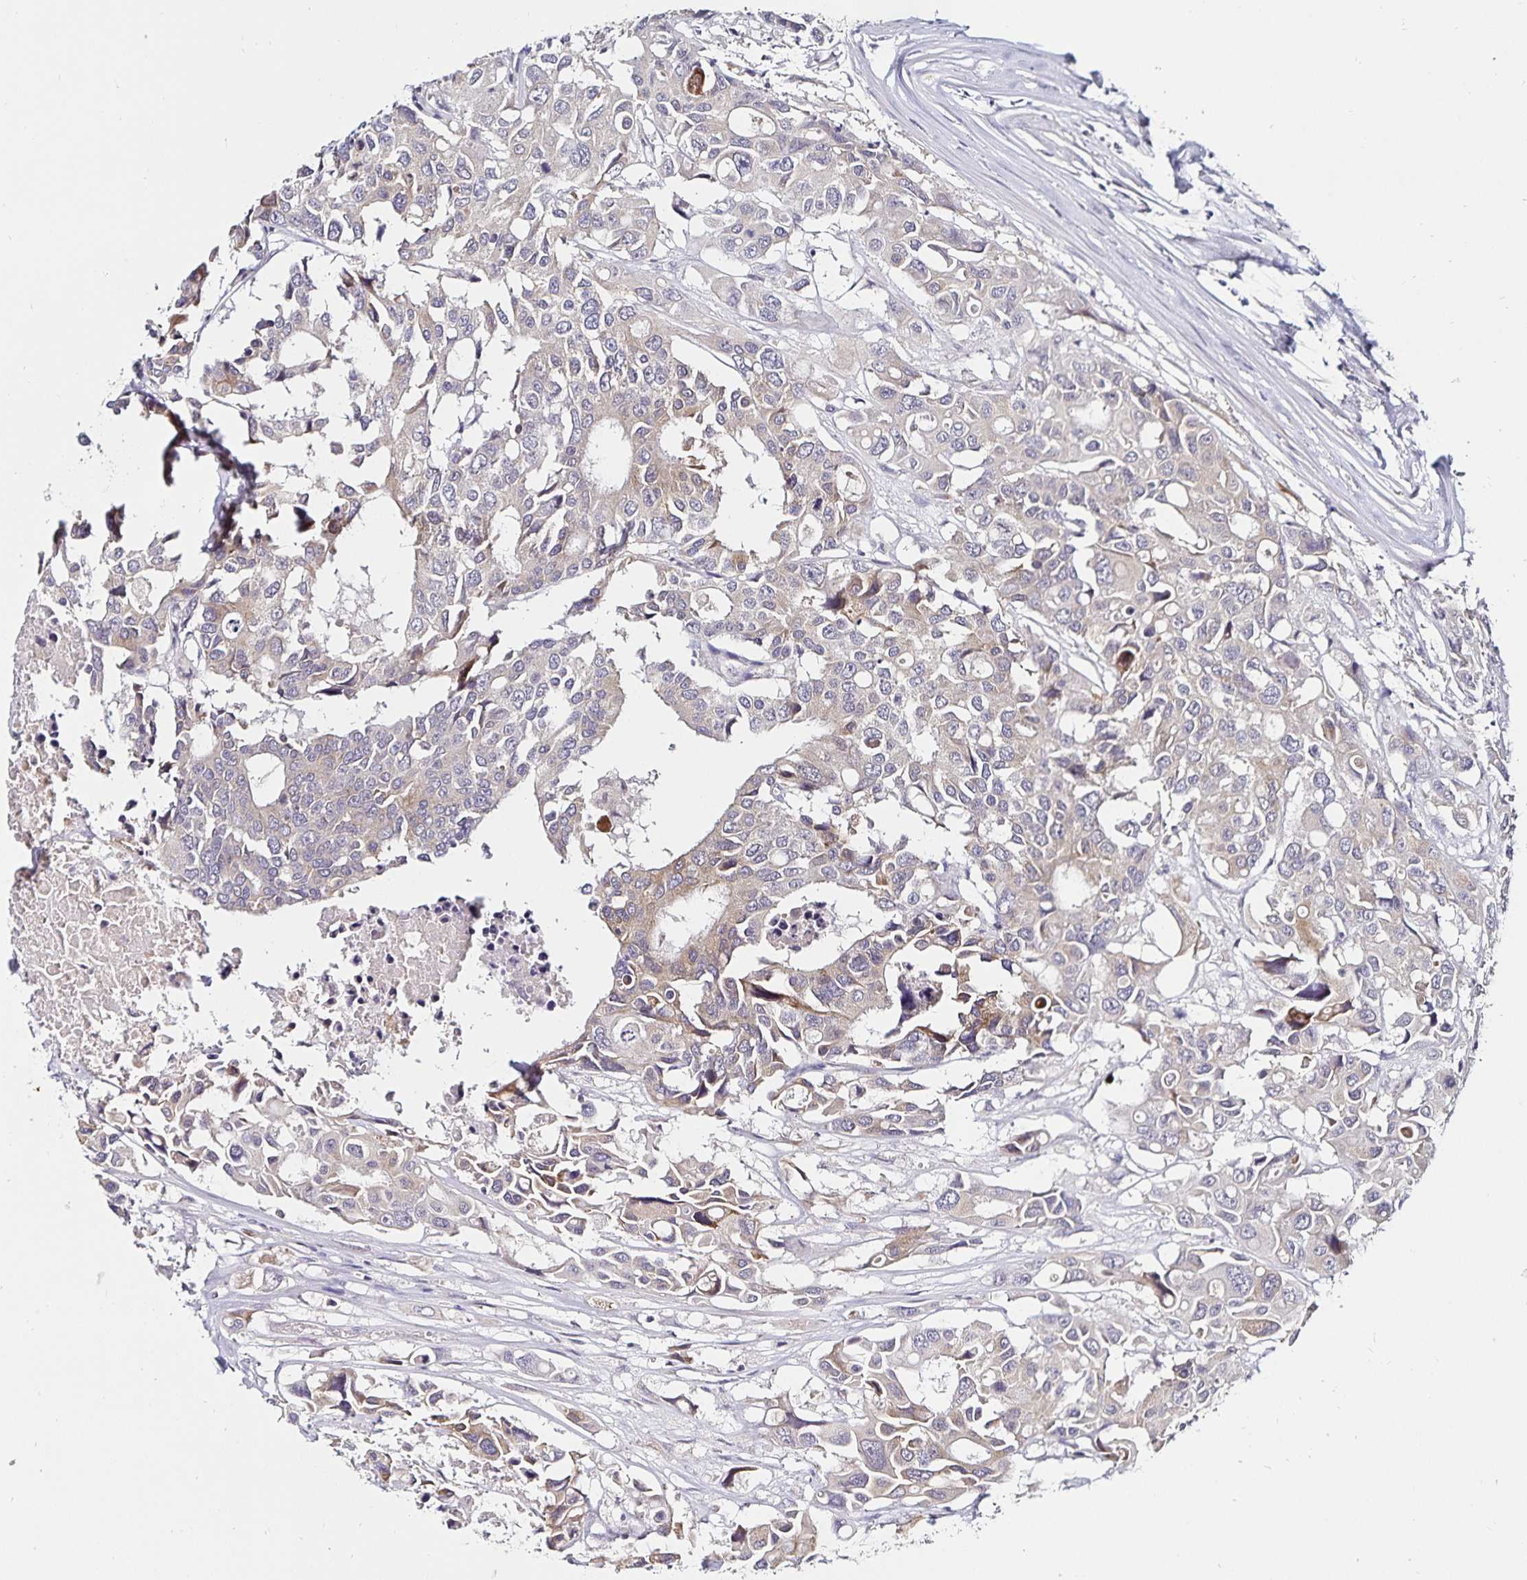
{"staining": {"intensity": "weak", "quantity": "25%-75%", "location": "cytoplasmic/membranous"}, "tissue": "colorectal cancer", "cell_type": "Tumor cells", "image_type": "cancer", "snomed": [{"axis": "morphology", "description": "Adenocarcinoma, NOS"}, {"axis": "topography", "description": "Colon"}], "caption": "IHC (DAB) staining of colorectal adenocarcinoma exhibits weak cytoplasmic/membranous protein staining in about 25%-75% of tumor cells.", "gene": "ACSL5", "patient": {"sex": "male", "age": 77}}